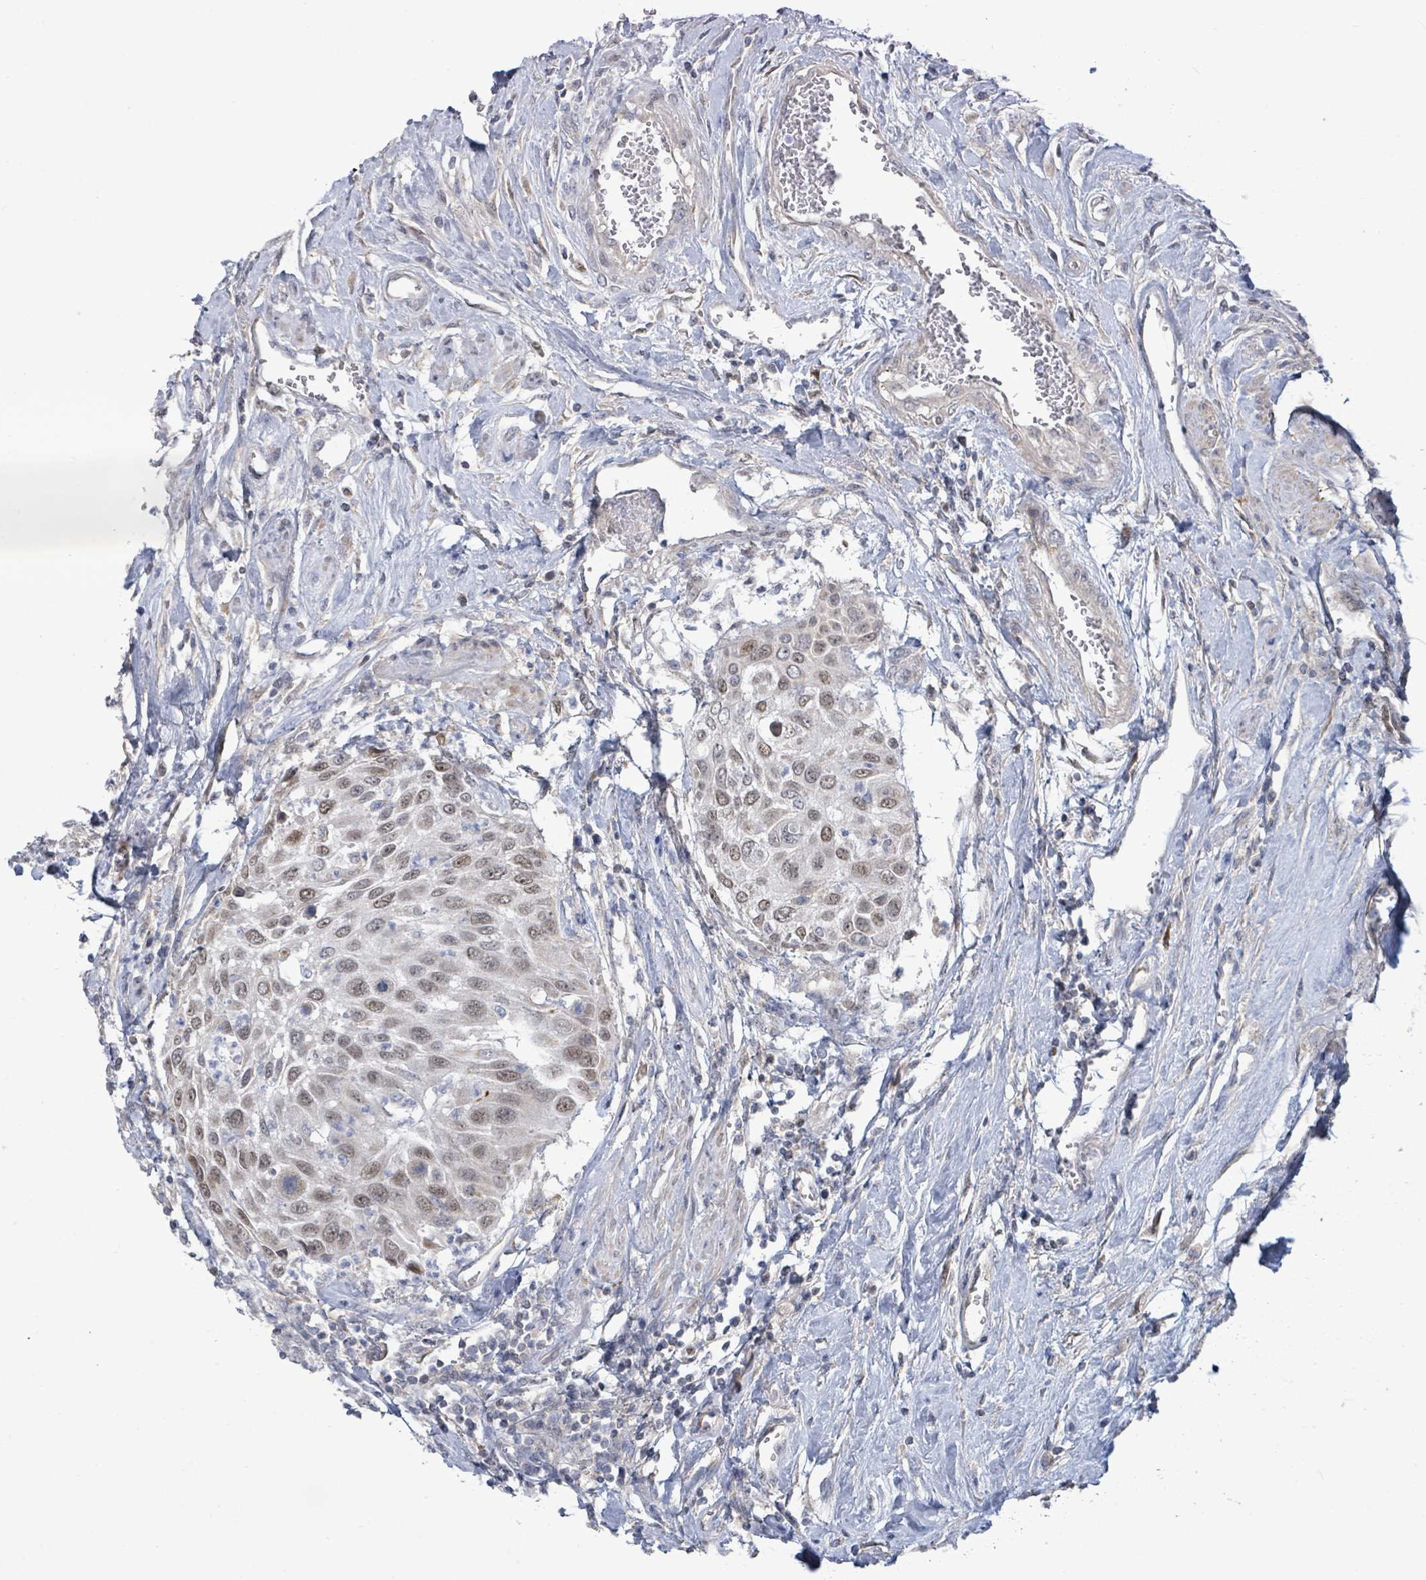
{"staining": {"intensity": "moderate", "quantity": ">75%", "location": "nuclear"}, "tissue": "urothelial cancer", "cell_type": "Tumor cells", "image_type": "cancer", "snomed": [{"axis": "morphology", "description": "Urothelial carcinoma, High grade"}, {"axis": "topography", "description": "Urinary bladder"}], "caption": "Urothelial cancer tissue displays moderate nuclear positivity in about >75% of tumor cells, visualized by immunohistochemistry. (Brightfield microscopy of DAB IHC at high magnification).", "gene": "ZFPM1", "patient": {"sex": "female", "age": 79}}